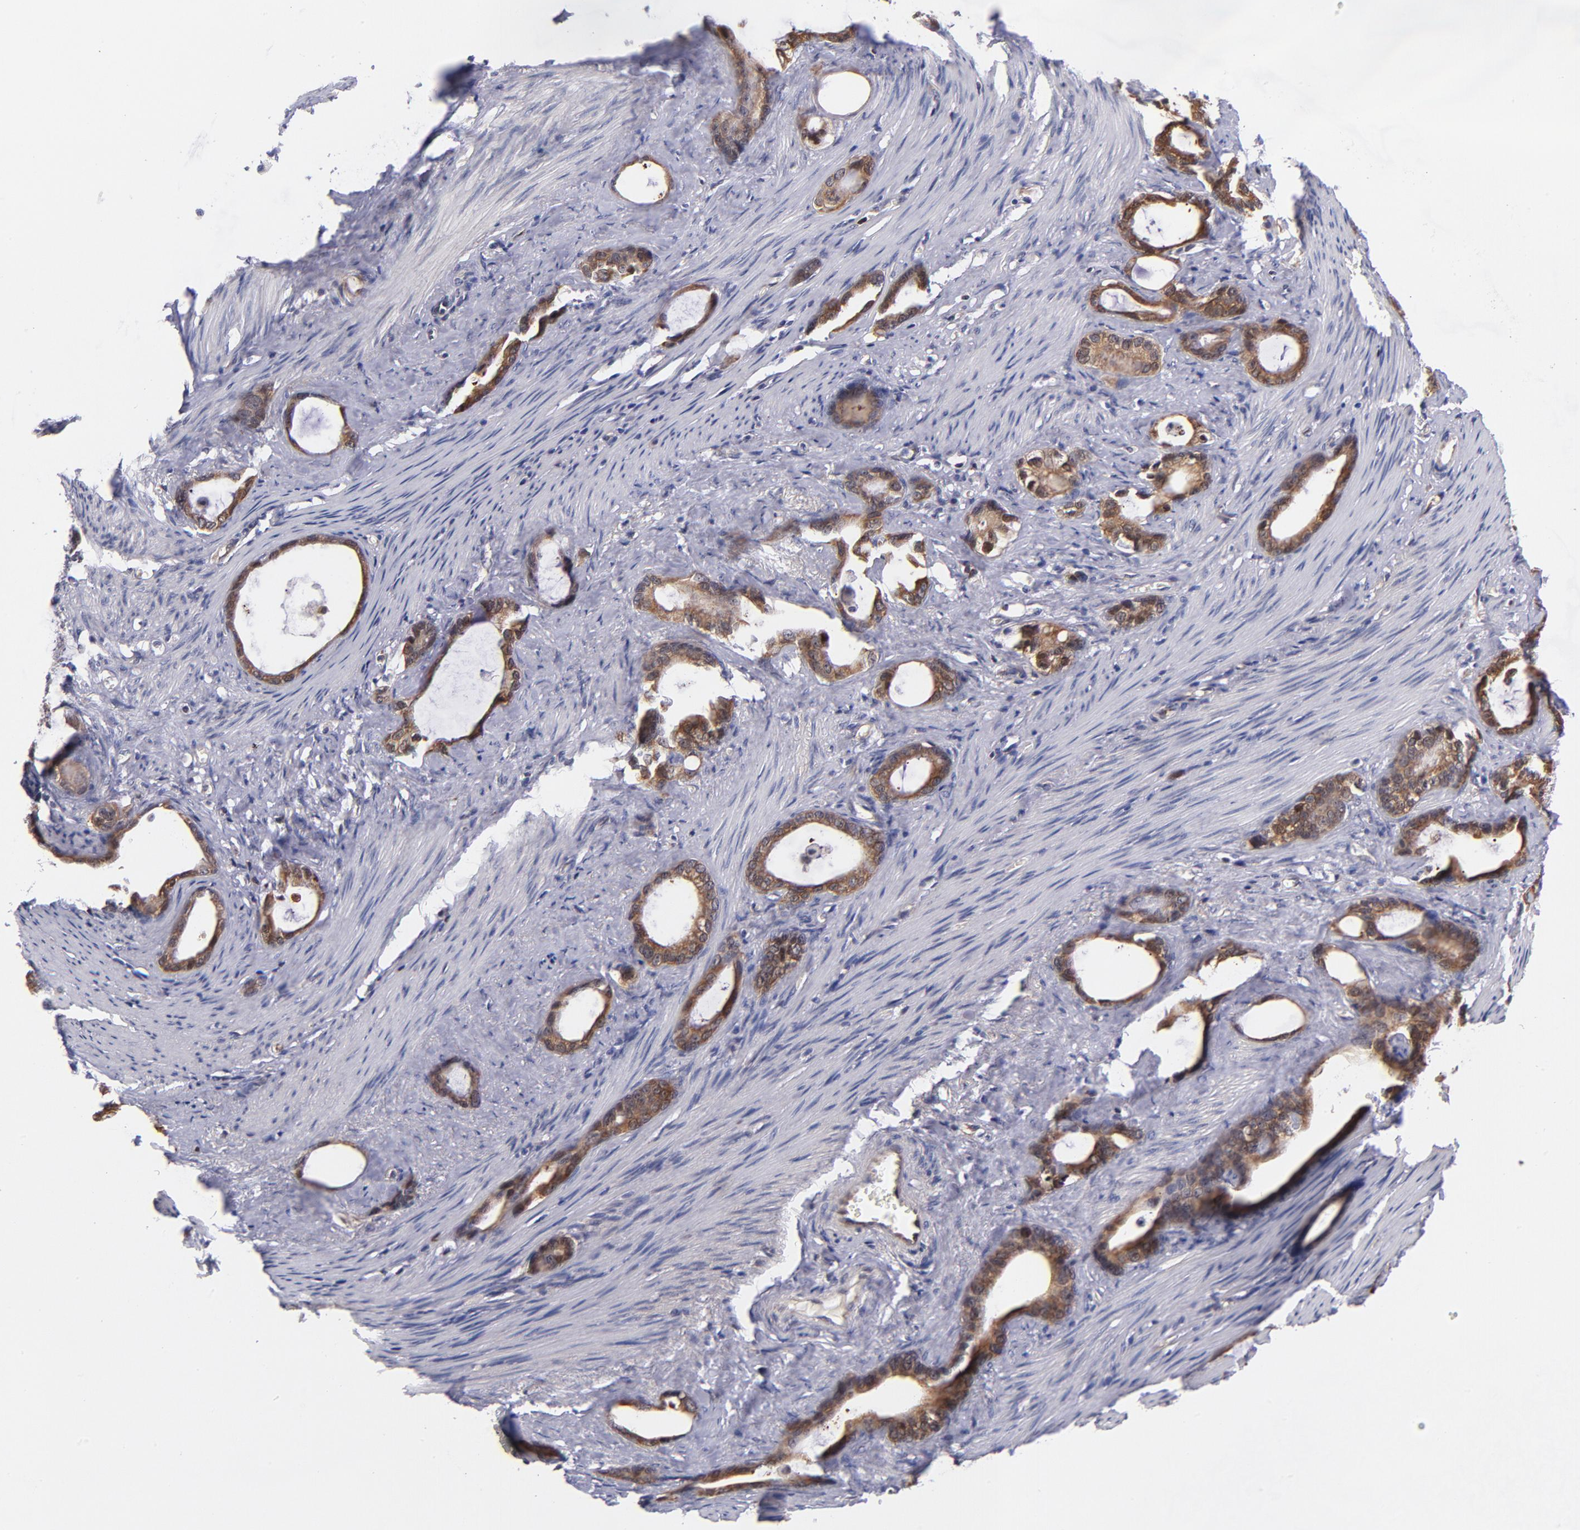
{"staining": {"intensity": "strong", "quantity": ">75%", "location": "cytoplasmic/membranous,nuclear"}, "tissue": "stomach cancer", "cell_type": "Tumor cells", "image_type": "cancer", "snomed": [{"axis": "morphology", "description": "Adenocarcinoma, NOS"}, {"axis": "topography", "description": "Stomach"}], "caption": "Immunohistochemistry of stomach cancer displays high levels of strong cytoplasmic/membranous and nuclear expression in approximately >75% of tumor cells.", "gene": "YWHAB", "patient": {"sex": "female", "age": 75}}